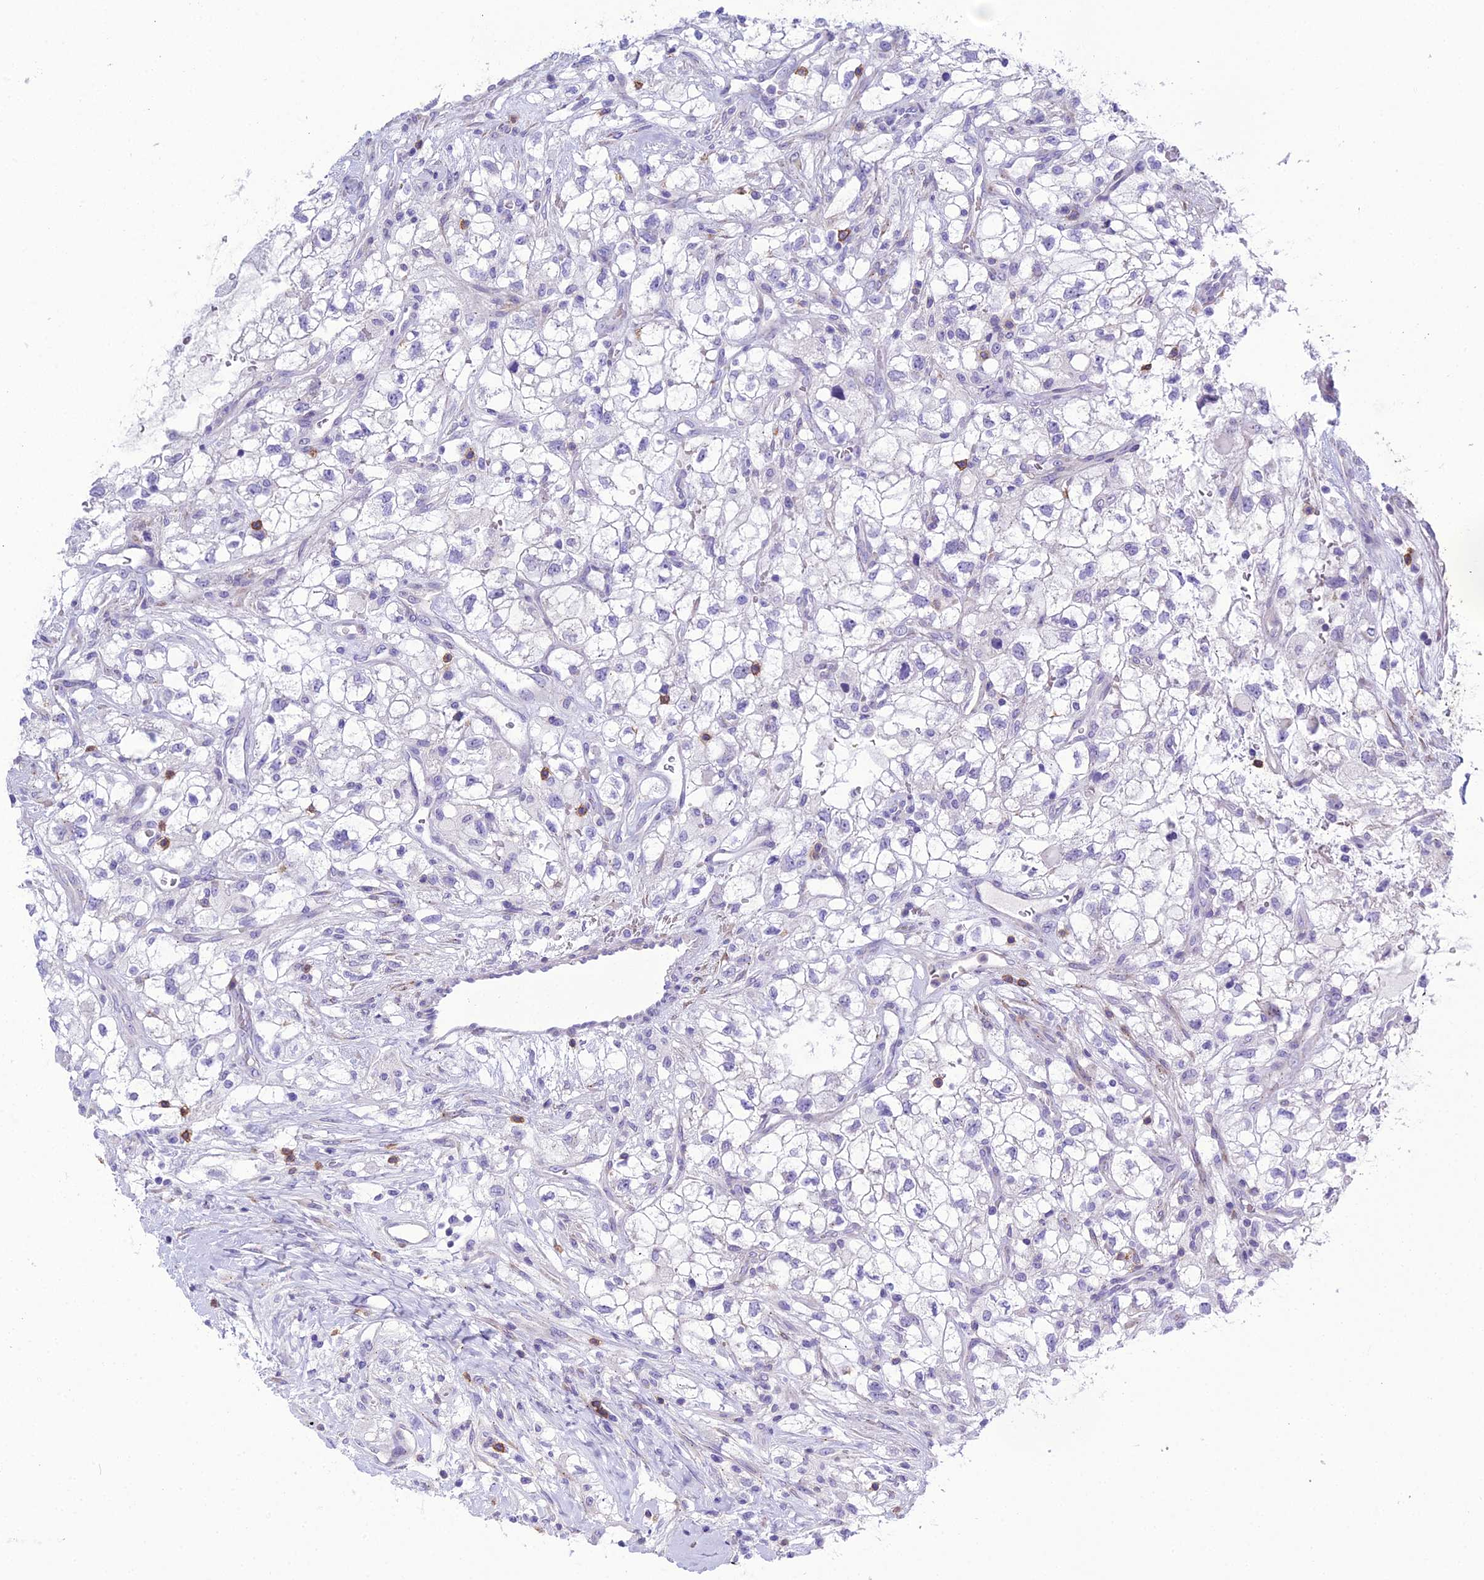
{"staining": {"intensity": "negative", "quantity": "none", "location": "none"}, "tissue": "renal cancer", "cell_type": "Tumor cells", "image_type": "cancer", "snomed": [{"axis": "morphology", "description": "Adenocarcinoma, NOS"}, {"axis": "topography", "description": "Kidney"}], "caption": "Immunohistochemistry (IHC) of renal cancer (adenocarcinoma) shows no staining in tumor cells.", "gene": "OR1Q1", "patient": {"sex": "male", "age": 59}}